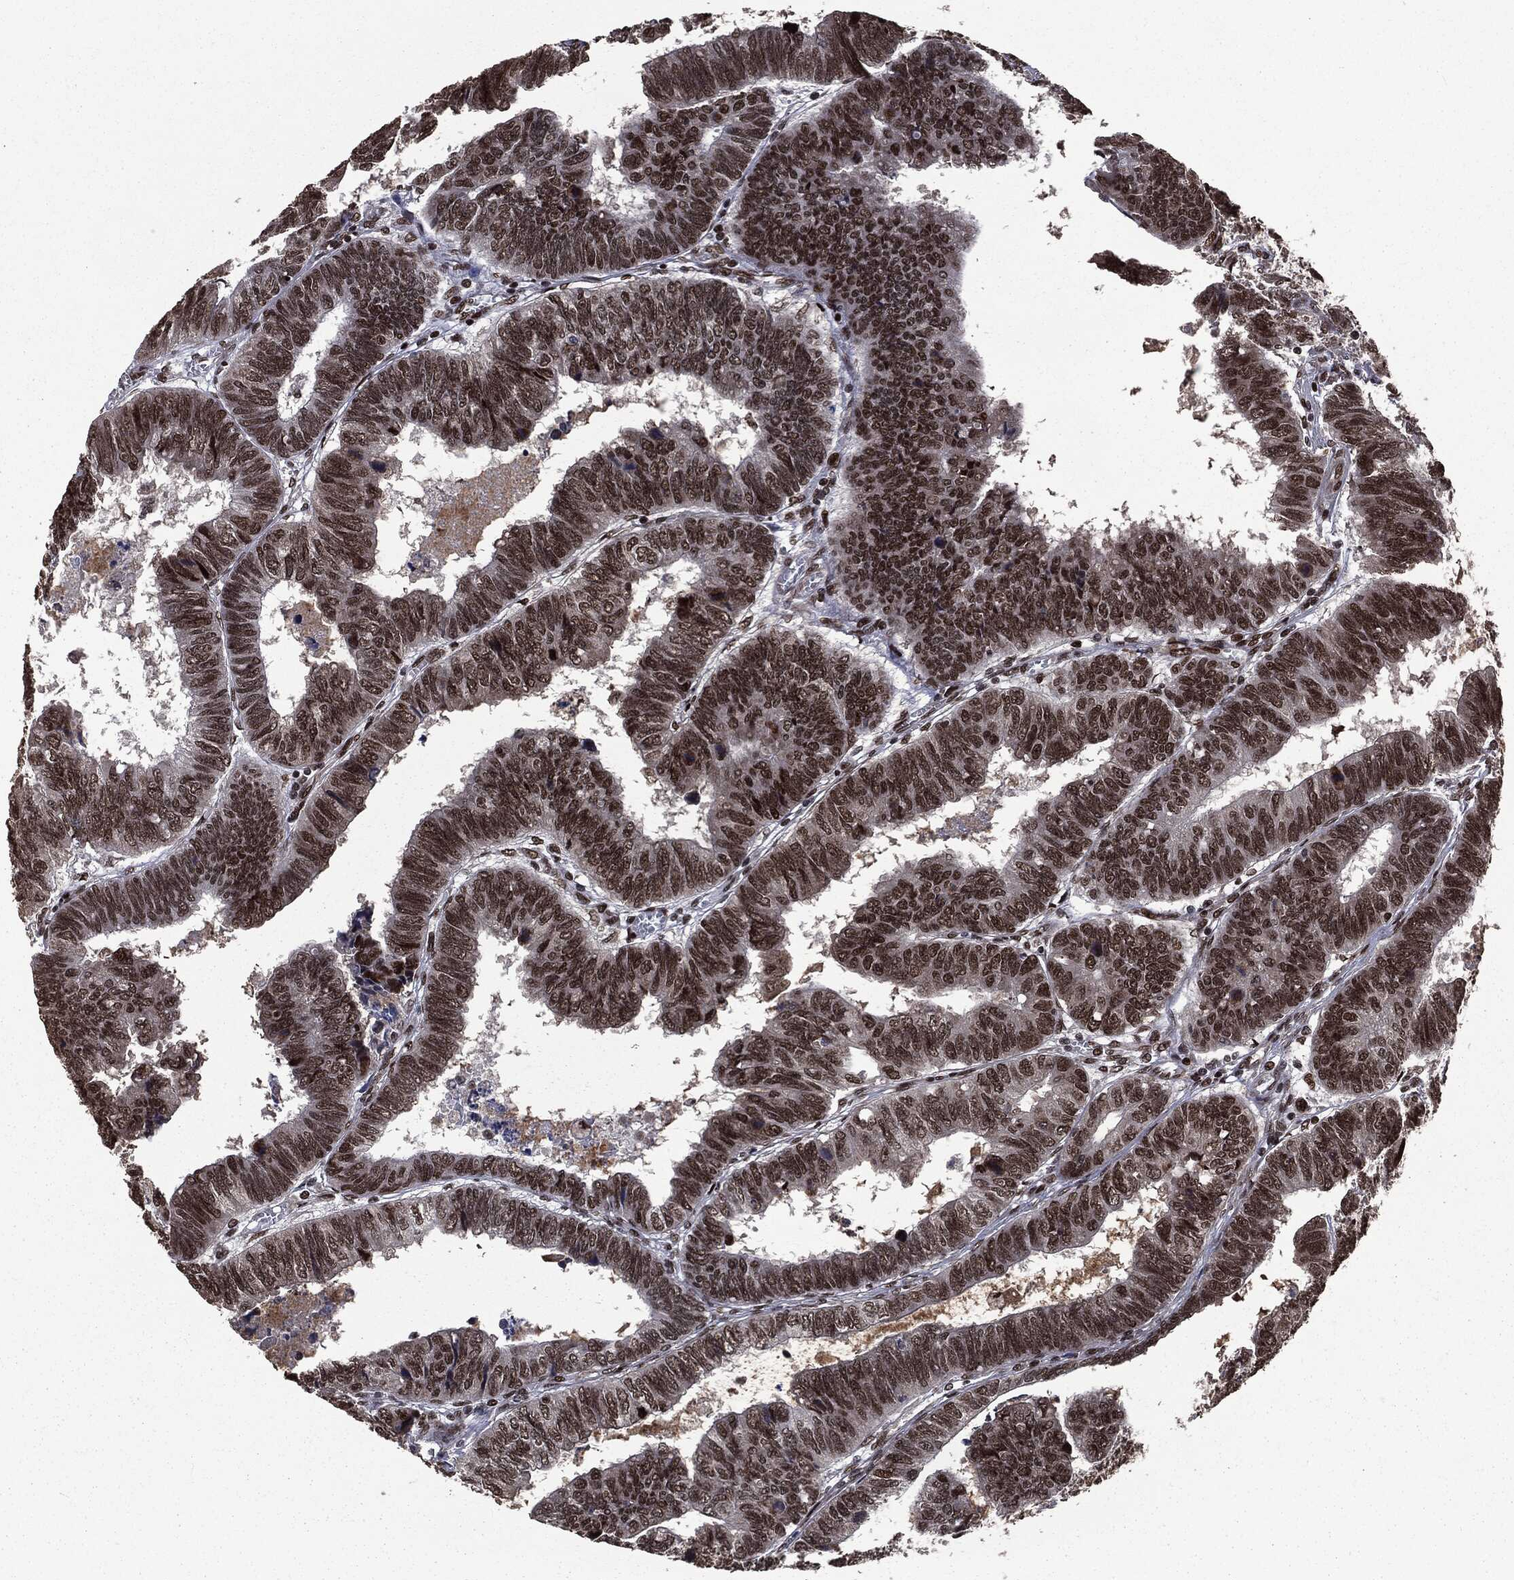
{"staining": {"intensity": "strong", "quantity": ">75%", "location": "nuclear"}, "tissue": "colorectal cancer", "cell_type": "Tumor cells", "image_type": "cancer", "snomed": [{"axis": "morphology", "description": "Adenocarcinoma, NOS"}, {"axis": "topography", "description": "Colon"}], "caption": "Colorectal cancer (adenocarcinoma) stained with immunohistochemistry (IHC) demonstrates strong nuclear expression in about >75% of tumor cells.", "gene": "DVL2", "patient": {"sex": "male", "age": 62}}